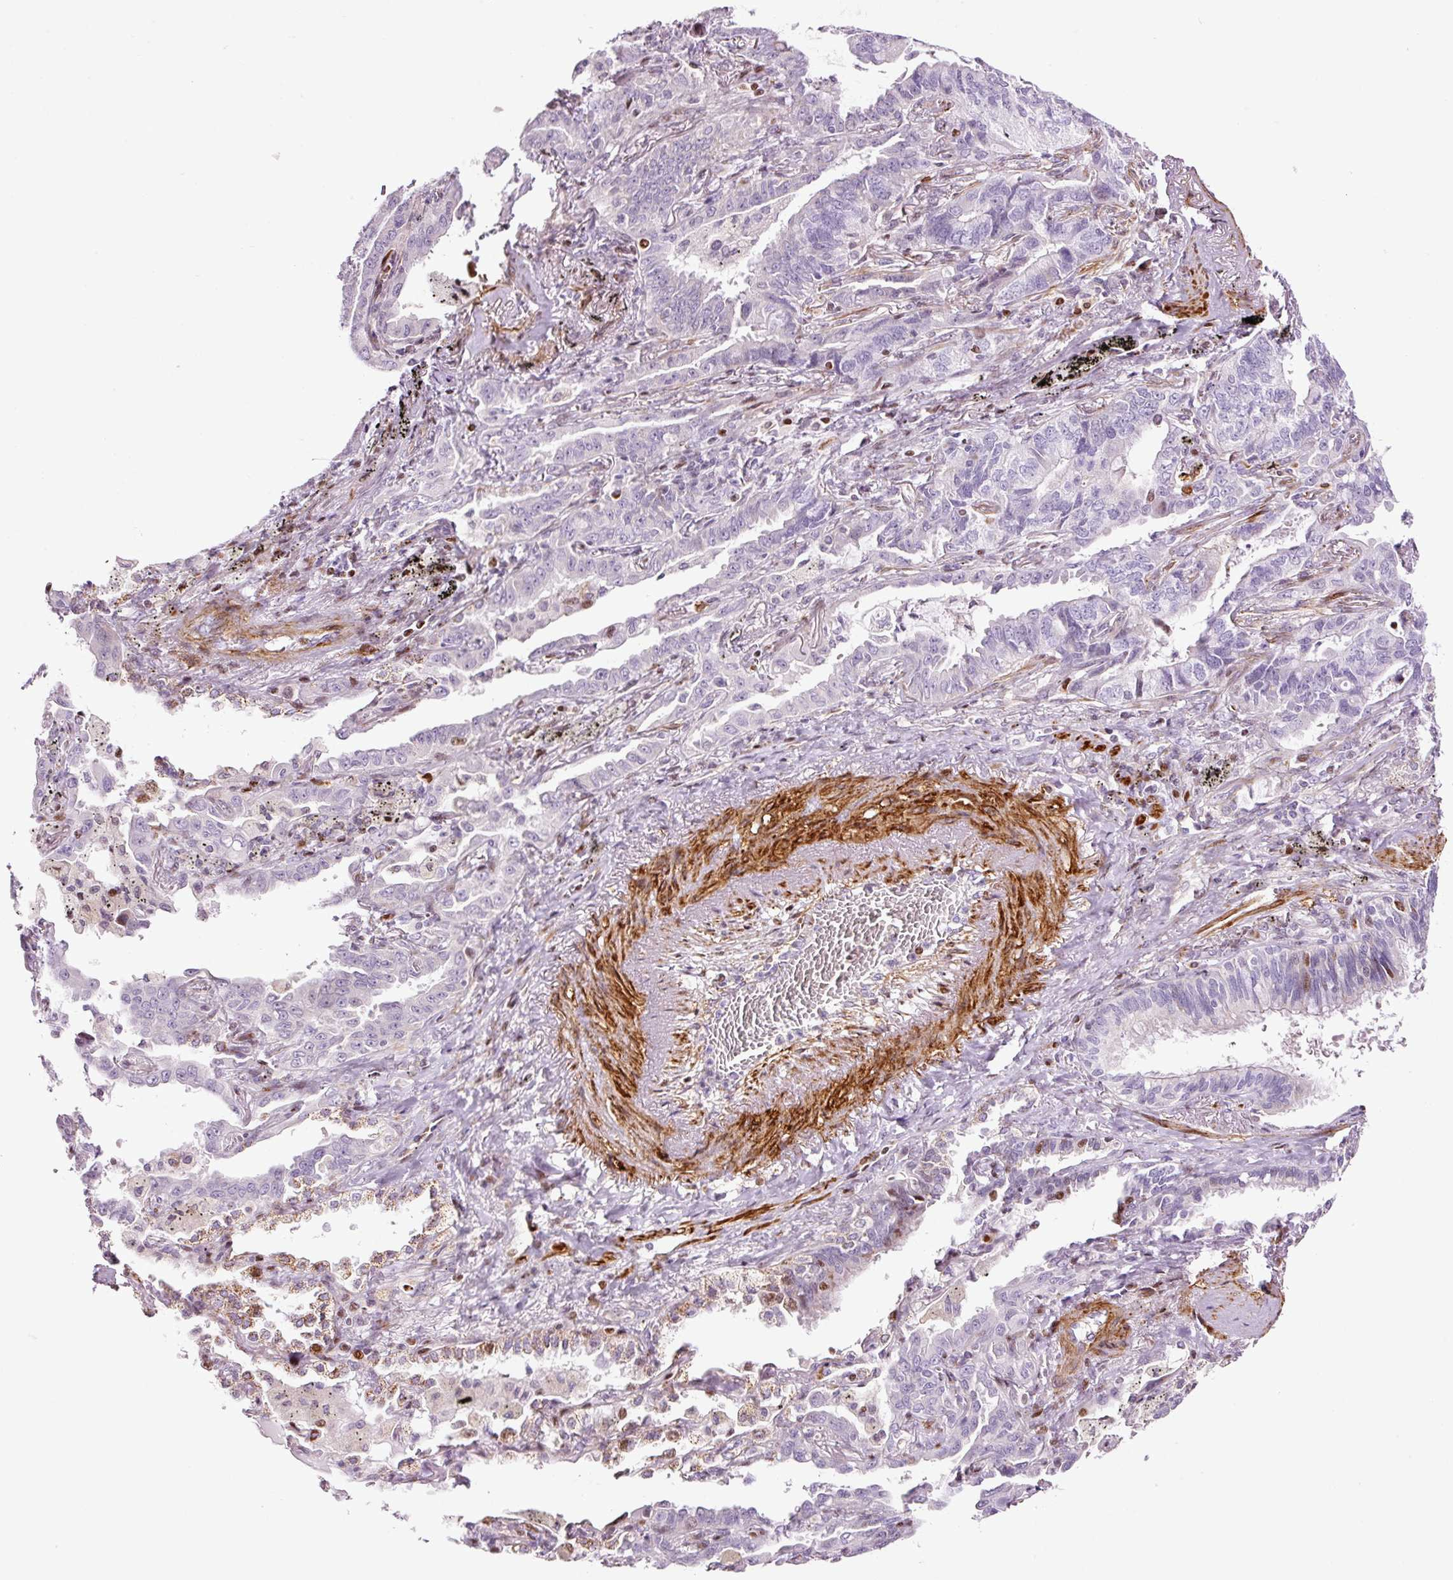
{"staining": {"intensity": "negative", "quantity": "none", "location": "none"}, "tissue": "lung cancer", "cell_type": "Tumor cells", "image_type": "cancer", "snomed": [{"axis": "morphology", "description": "Adenocarcinoma, NOS"}, {"axis": "topography", "description": "Lung"}], "caption": "The photomicrograph reveals no significant staining in tumor cells of lung cancer. (Immunohistochemistry (ihc), brightfield microscopy, high magnification).", "gene": "ANKRD20A1", "patient": {"sex": "male", "age": 67}}